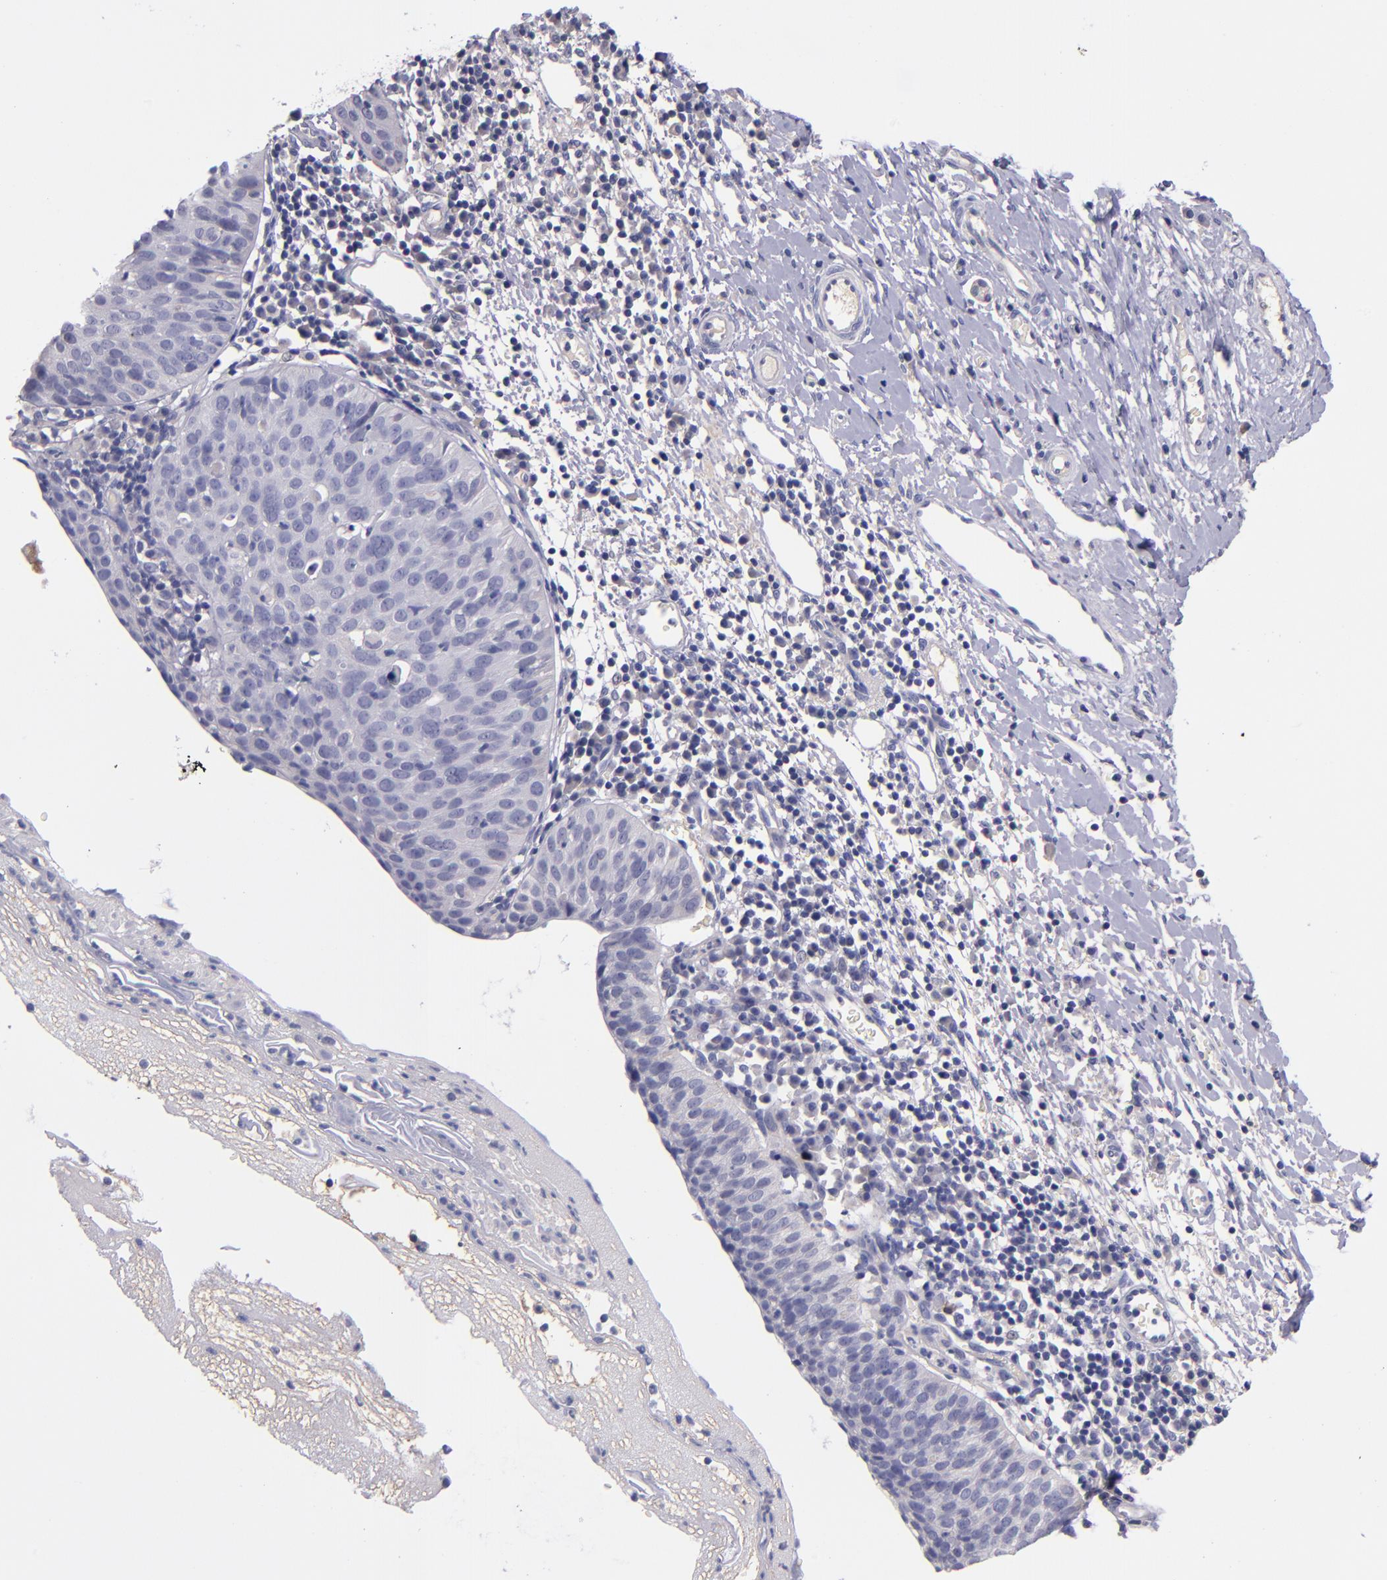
{"staining": {"intensity": "negative", "quantity": "none", "location": "none"}, "tissue": "cervical cancer", "cell_type": "Tumor cells", "image_type": "cancer", "snomed": [{"axis": "morphology", "description": "Normal tissue, NOS"}, {"axis": "morphology", "description": "Squamous cell carcinoma, NOS"}, {"axis": "topography", "description": "Cervix"}], "caption": "An image of cervical squamous cell carcinoma stained for a protein shows no brown staining in tumor cells. Brightfield microscopy of IHC stained with DAB (brown) and hematoxylin (blue), captured at high magnification.", "gene": "RBP4", "patient": {"sex": "female", "age": 39}}